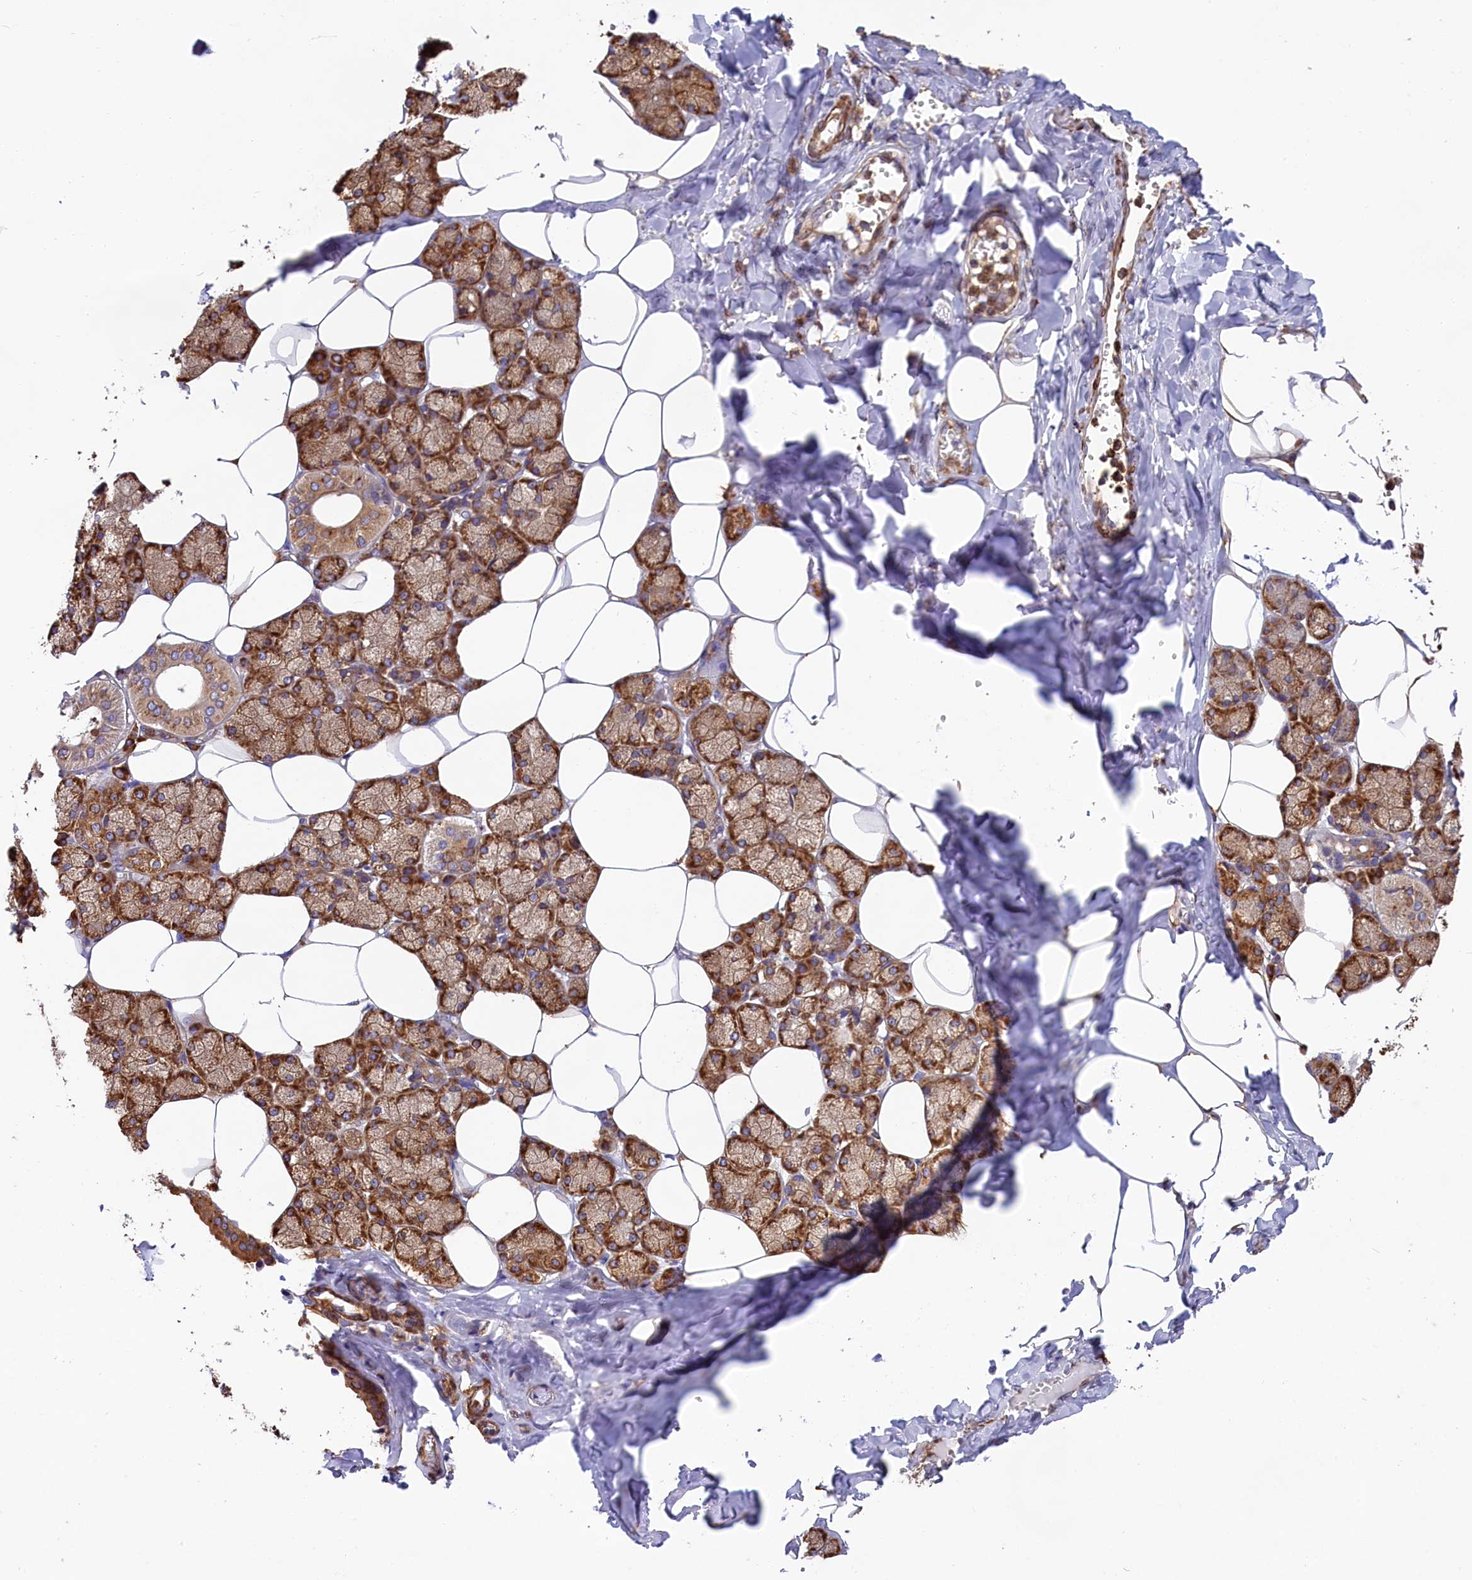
{"staining": {"intensity": "strong", "quantity": ">75%", "location": "cytoplasmic/membranous"}, "tissue": "salivary gland", "cell_type": "Glandular cells", "image_type": "normal", "snomed": [{"axis": "morphology", "description": "Normal tissue, NOS"}, {"axis": "topography", "description": "Salivary gland"}], "caption": "A photomicrograph showing strong cytoplasmic/membranous staining in approximately >75% of glandular cells in unremarkable salivary gland, as visualized by brown immunohistochemical staining.", "gene": "GYS1", "patient": {"sex": "male", "age": 62}}